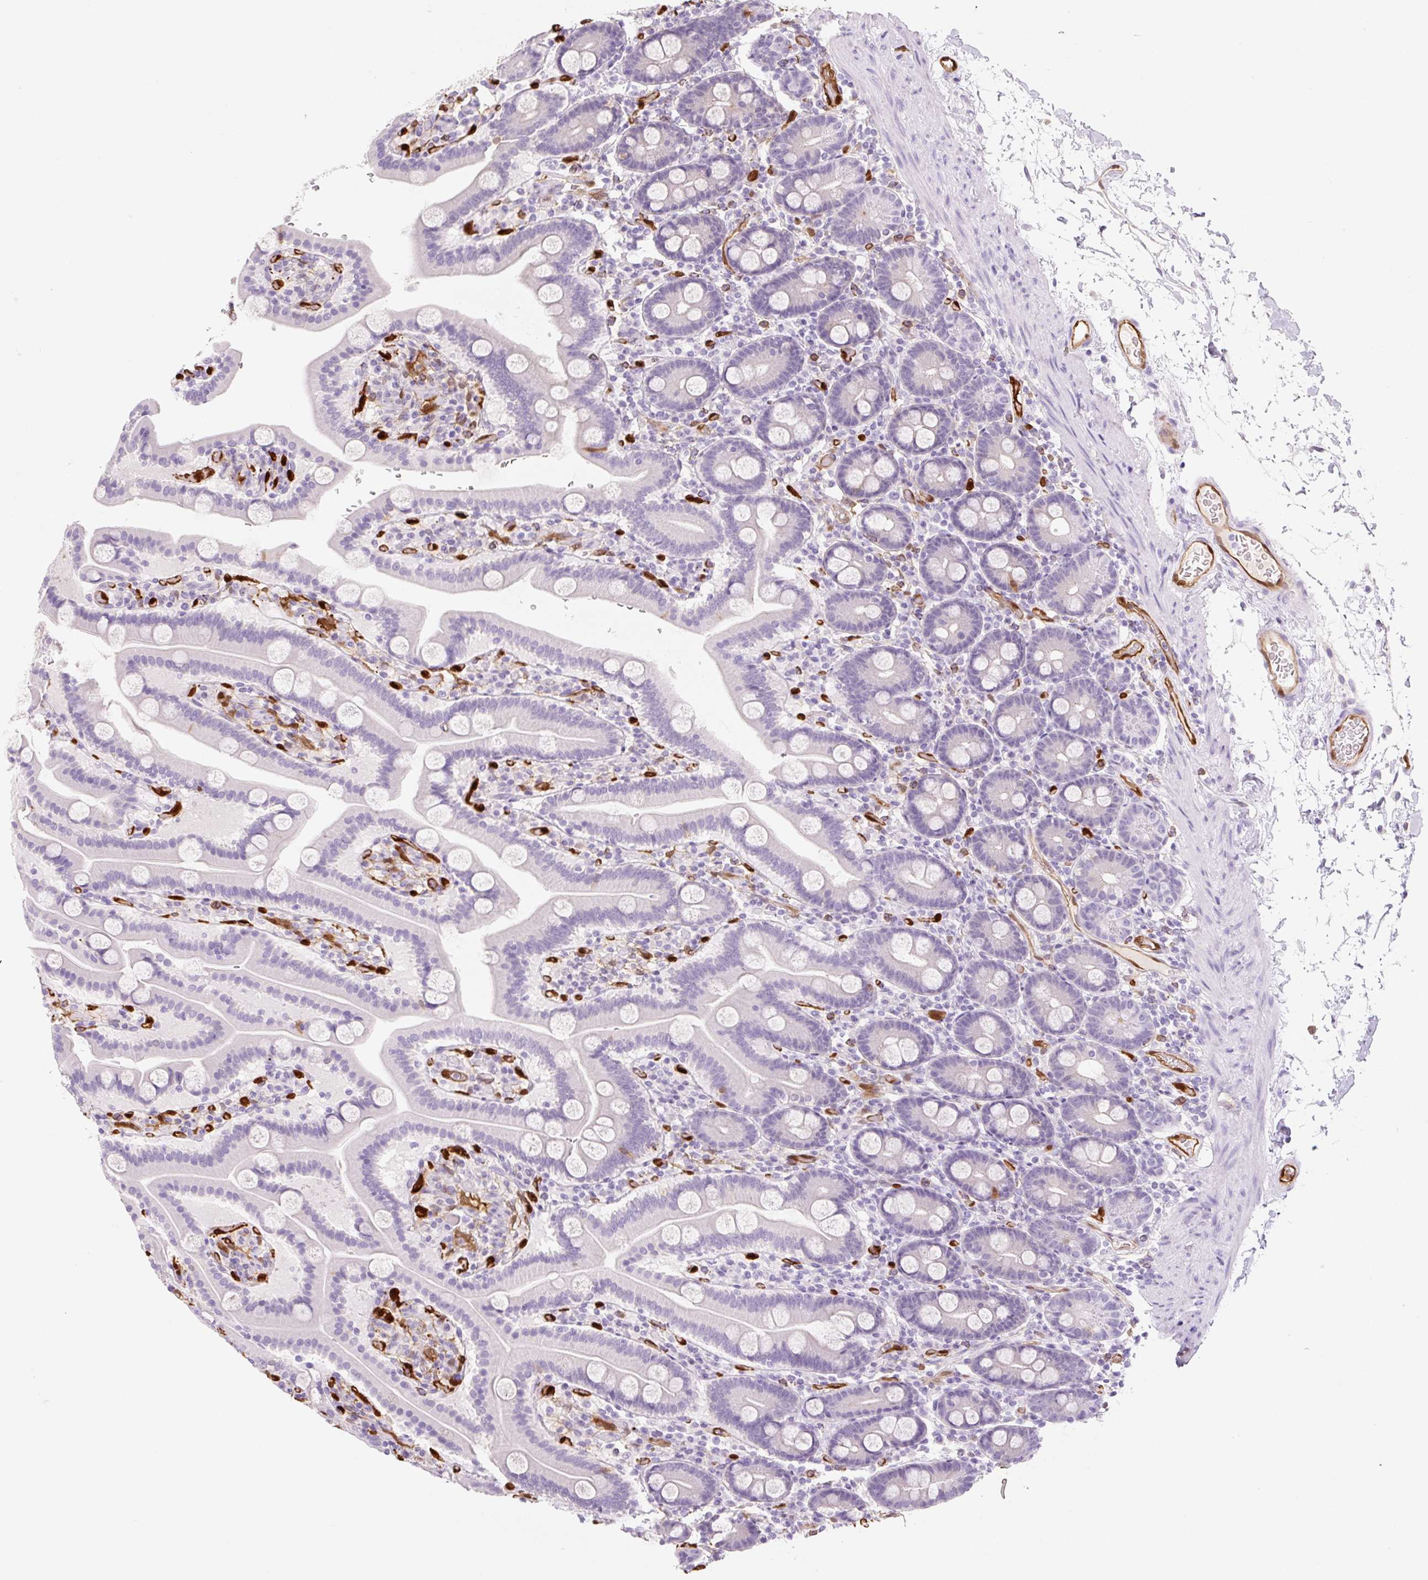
{"staining": {"intensity": "negative", "quantity": "none", "location": "none"}, "tissue": "duodenum", "cell_type": "Glandular cells", "image_type": "normal", "snomed": [{"axis": "morphology", "description": "Normal tissue, NOS"}, {"axis": "topography", "description": "Duodenum"}], "caption": "This is an immunohistochemistry (IHC) histopathology image of unremarkable human duodenum. There is no staining in glandular cells.", "gene": "FABP5", "patient": {"sex": "male", "age": 55}}